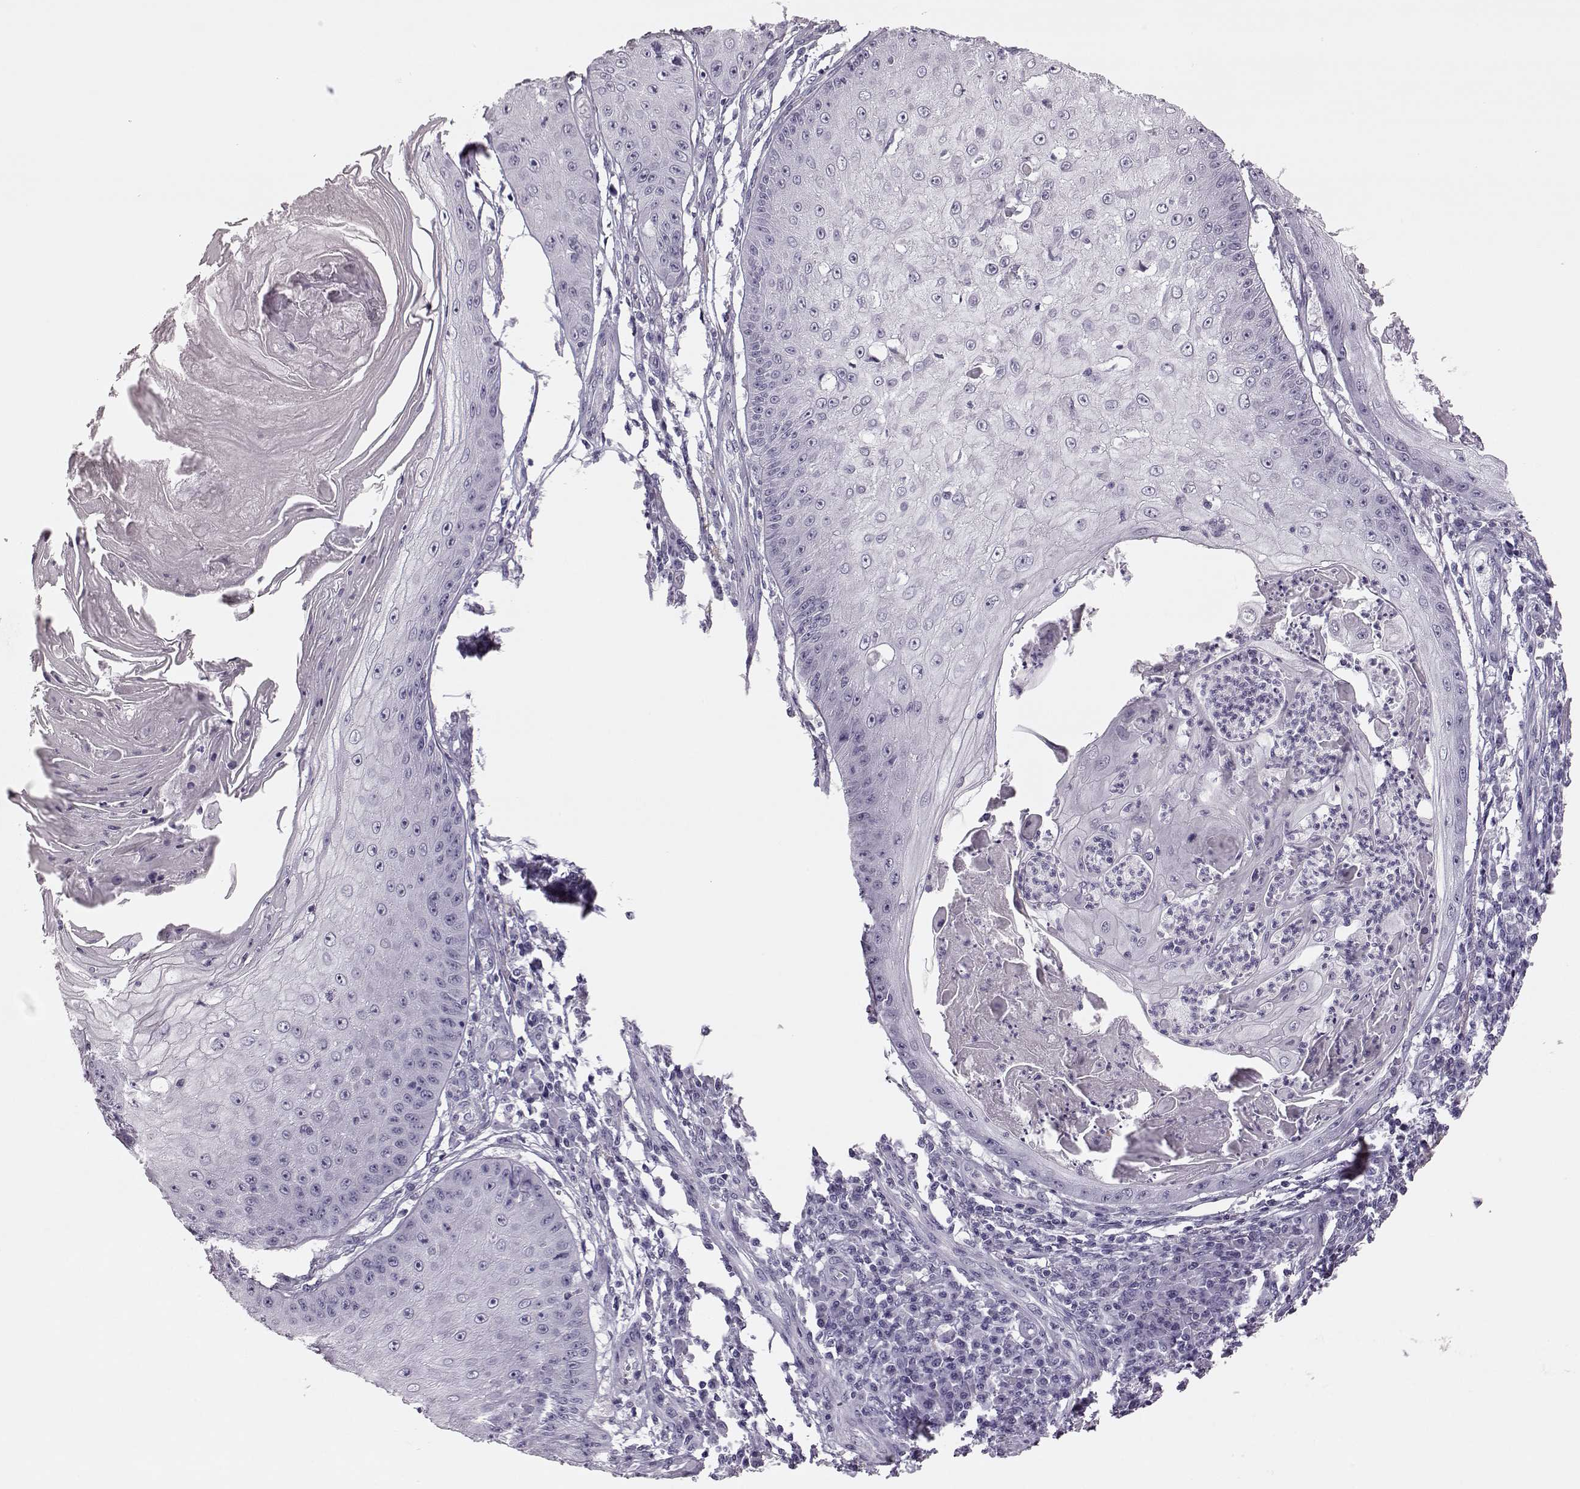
{"staining": {"intensity": "negative", "quantity": "none", "location": "none"}, "tissue": "skin cancer", "cell_type": "Tumor cells", "image_type": "cancer", "snomed": [{"axis": "morphology", "description": "Squamous cell carcinoma, NOS"}, {"axis": "topography", "description": "Skin"}], "caption": "Skin cancer (squamous cell carcinoma) was stained to show a protein in brown. There is no significant positivity in tumor cells.", "gene": "BFSP2", "patient": {"sex": "male", "age": 70}}